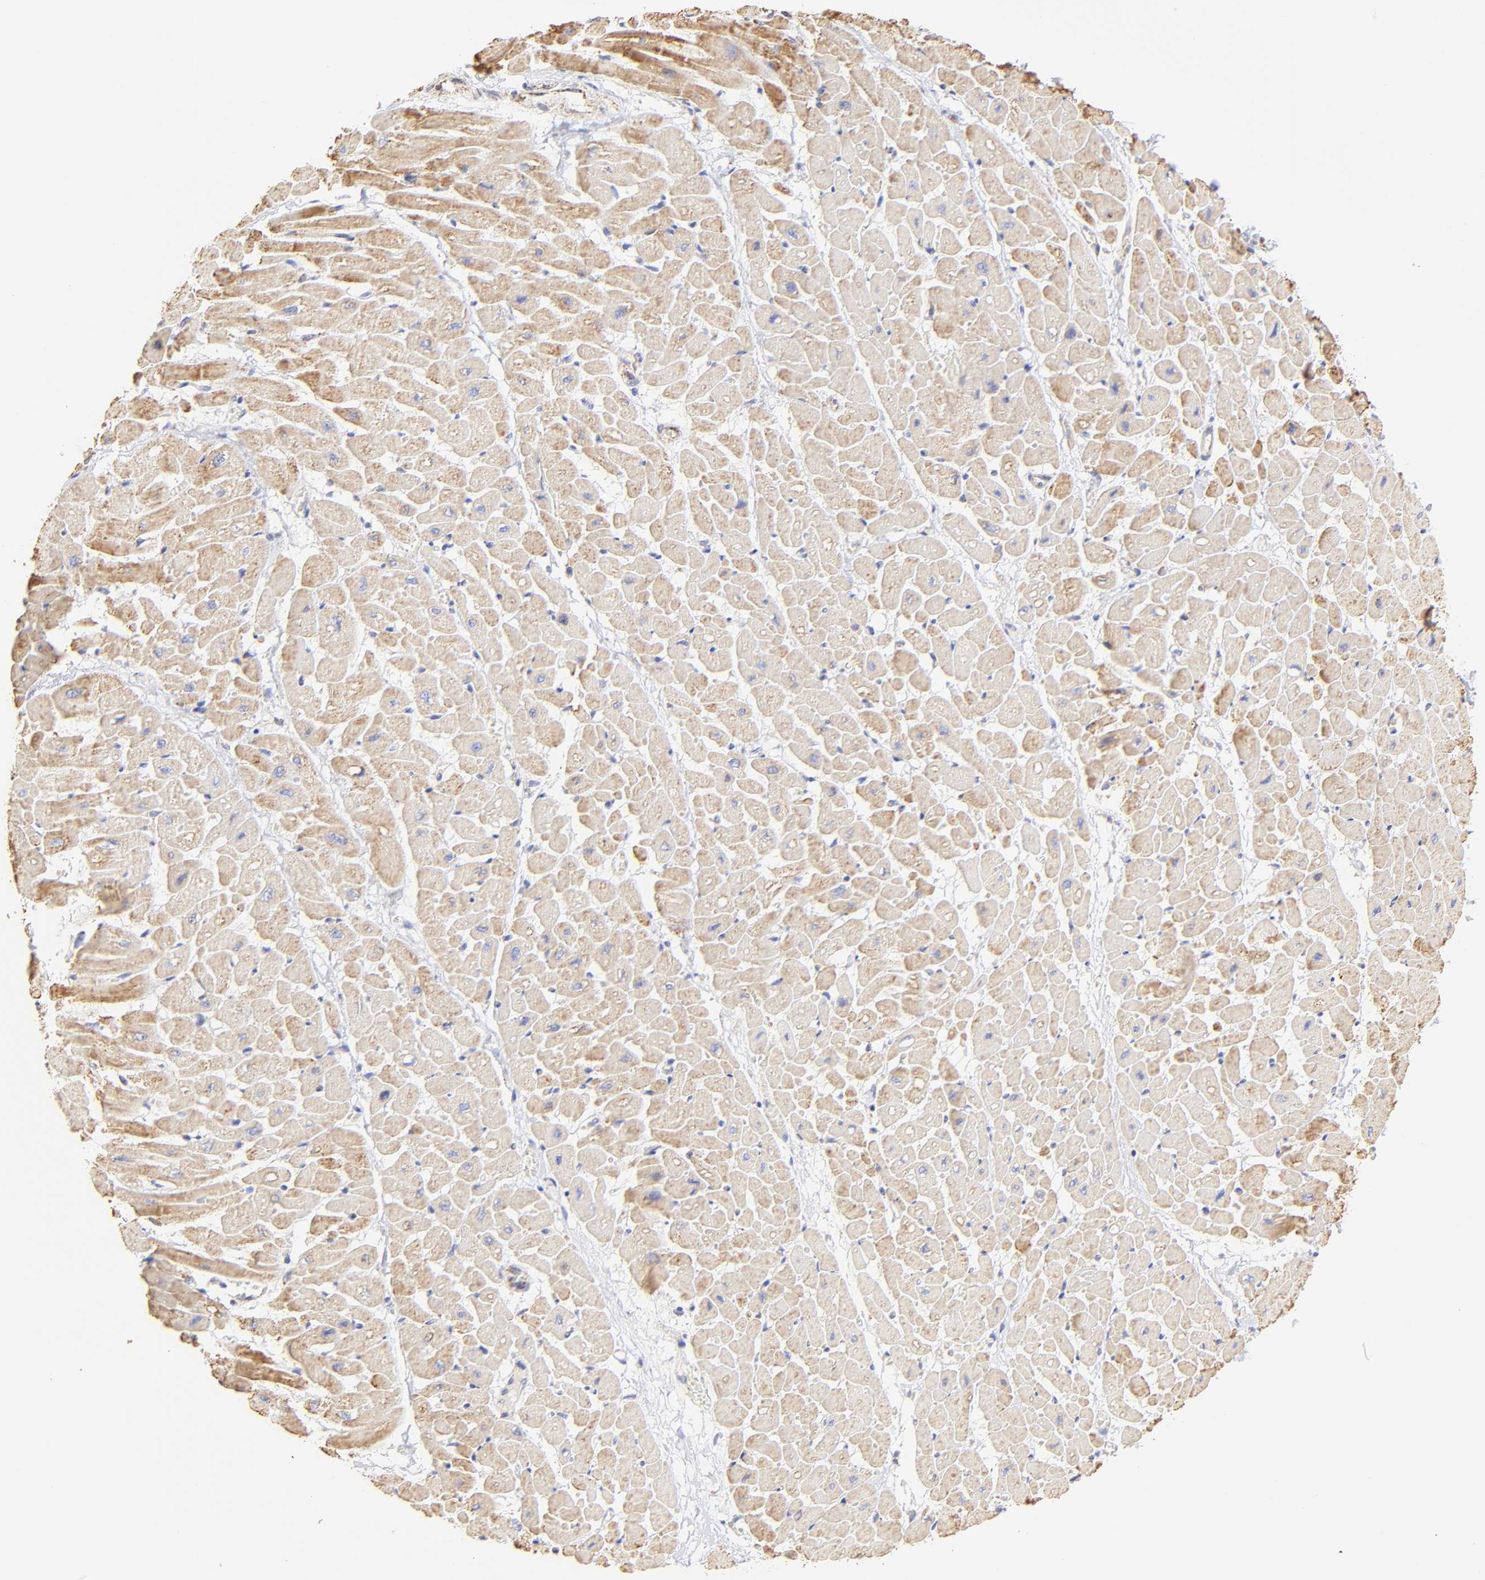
{"staining": {"intensity": "strong", "quantity": ">75%", "location": "cytoplasmic/membranous"}, "tissue": "heart muscle", "cell_type": "Cardiomyocytes", "image_type": "normal", "snomed": [{"axis": "morphology", "description": "Normal tissue, NOS"}, {"axis": "topography", "description": "Heart"}], "caption": "Immunohistochemical staining of normal heart muscle shows >75% levels of strong cytoplasmic/membranous protein expression in about >75% of cardiomyocytes.", "gene": "ECH1", "patient": {"sex": "male", "age": 45}}